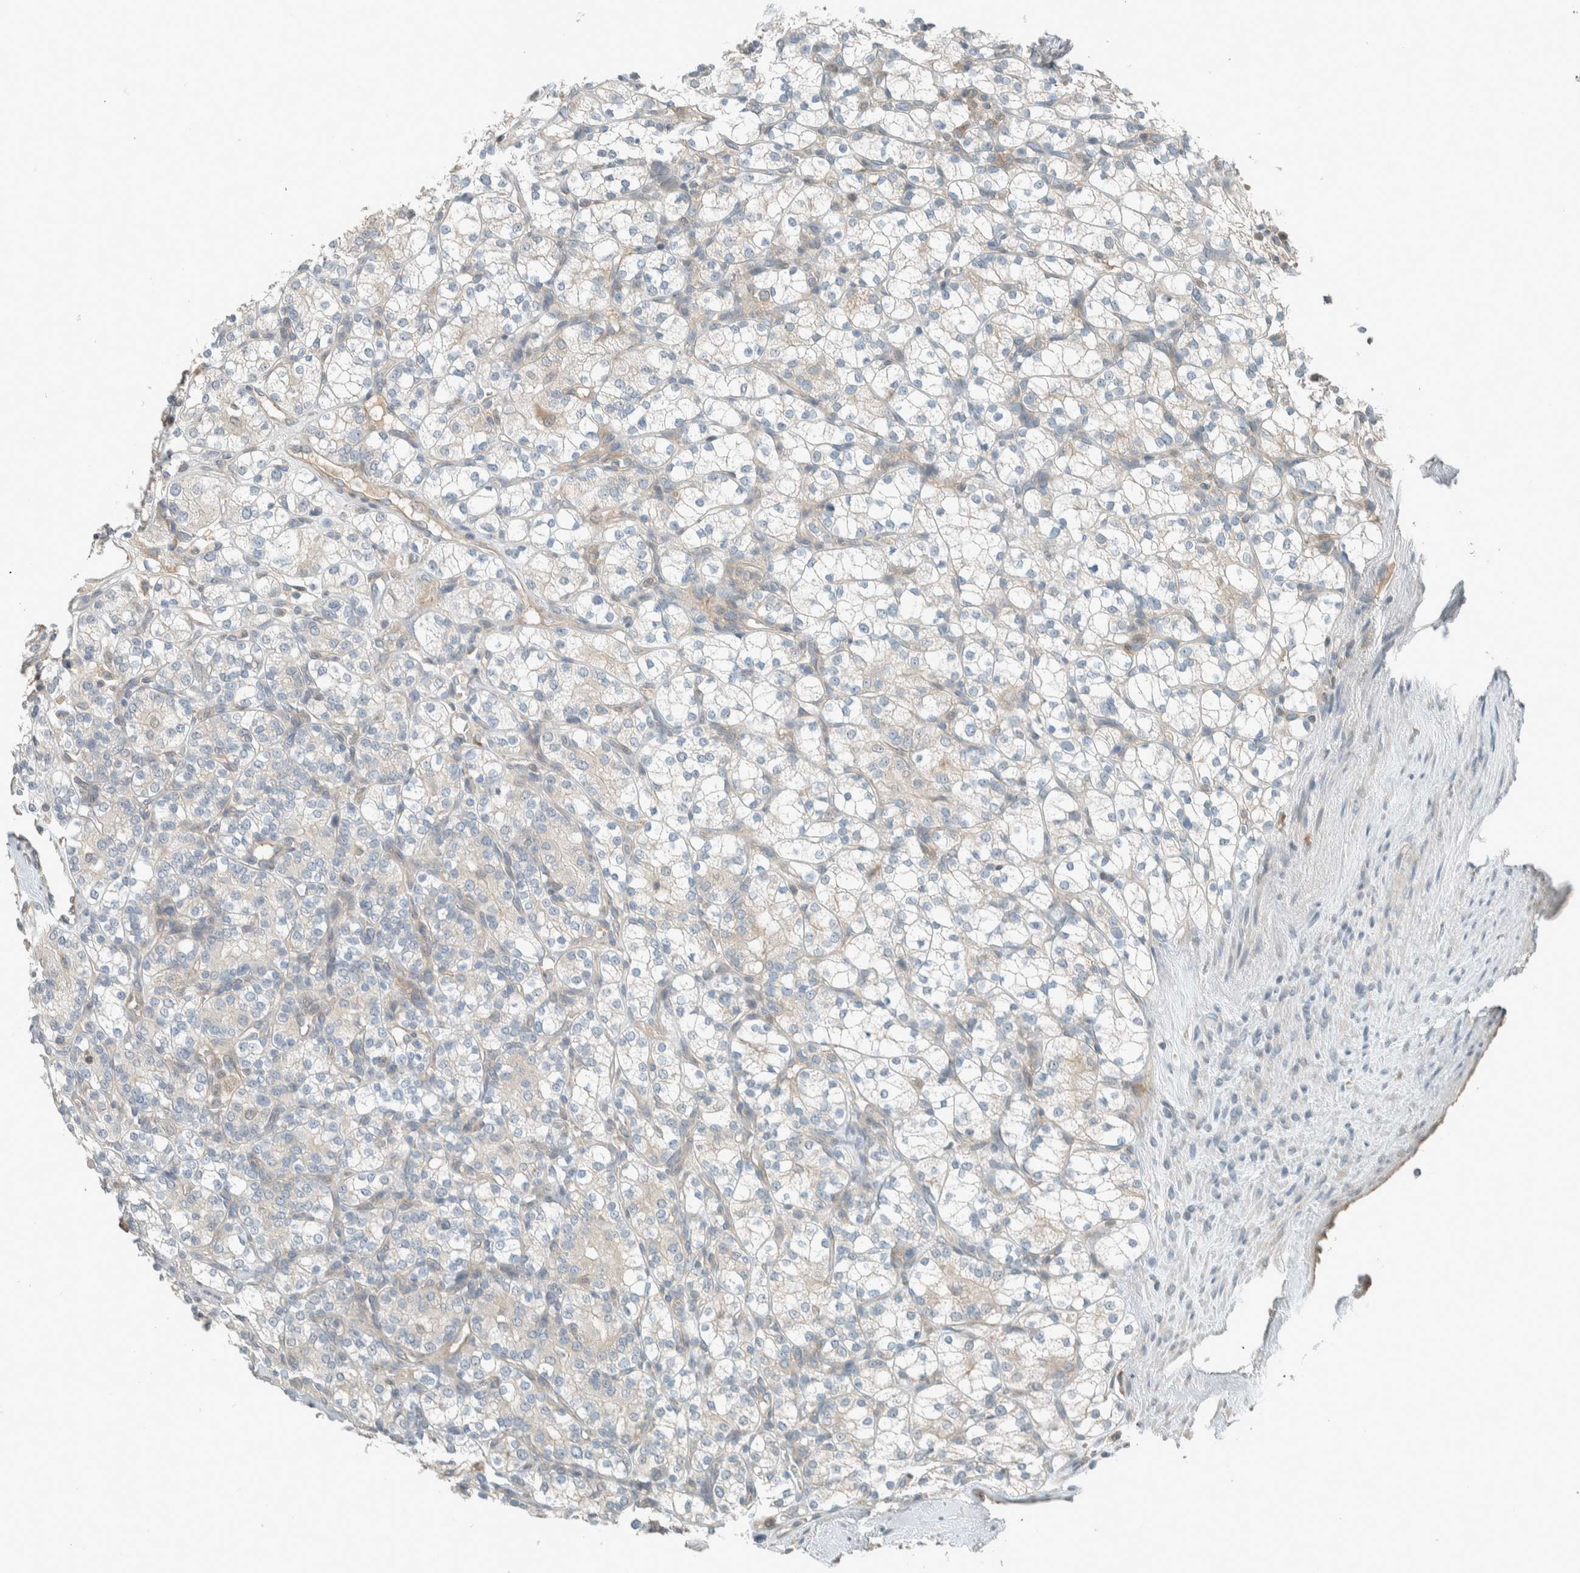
{"staining": {"intensity": "negative", "quantity": "none", "location": "none"}, "tissue": "renal cancer", "cell_type": "Tumor cells", "image_type": "cancer", "snomed": [{"axis": "morphology", "description": "Adenocarcinoma, NOS"}, {"axis": "topography", "description": "Kidney"}], "caption": "A histopathology image of human adenocarcinoma (renal) is negative for staining in tumor cells. (Stains: DAB immunohistochemistry (IHC) with hematoxylin counter stain, Microscopy: brightfield microscopy at high magnification).", "gene": "SEL1L", "patient": {"sex": "male", "age": 77}}